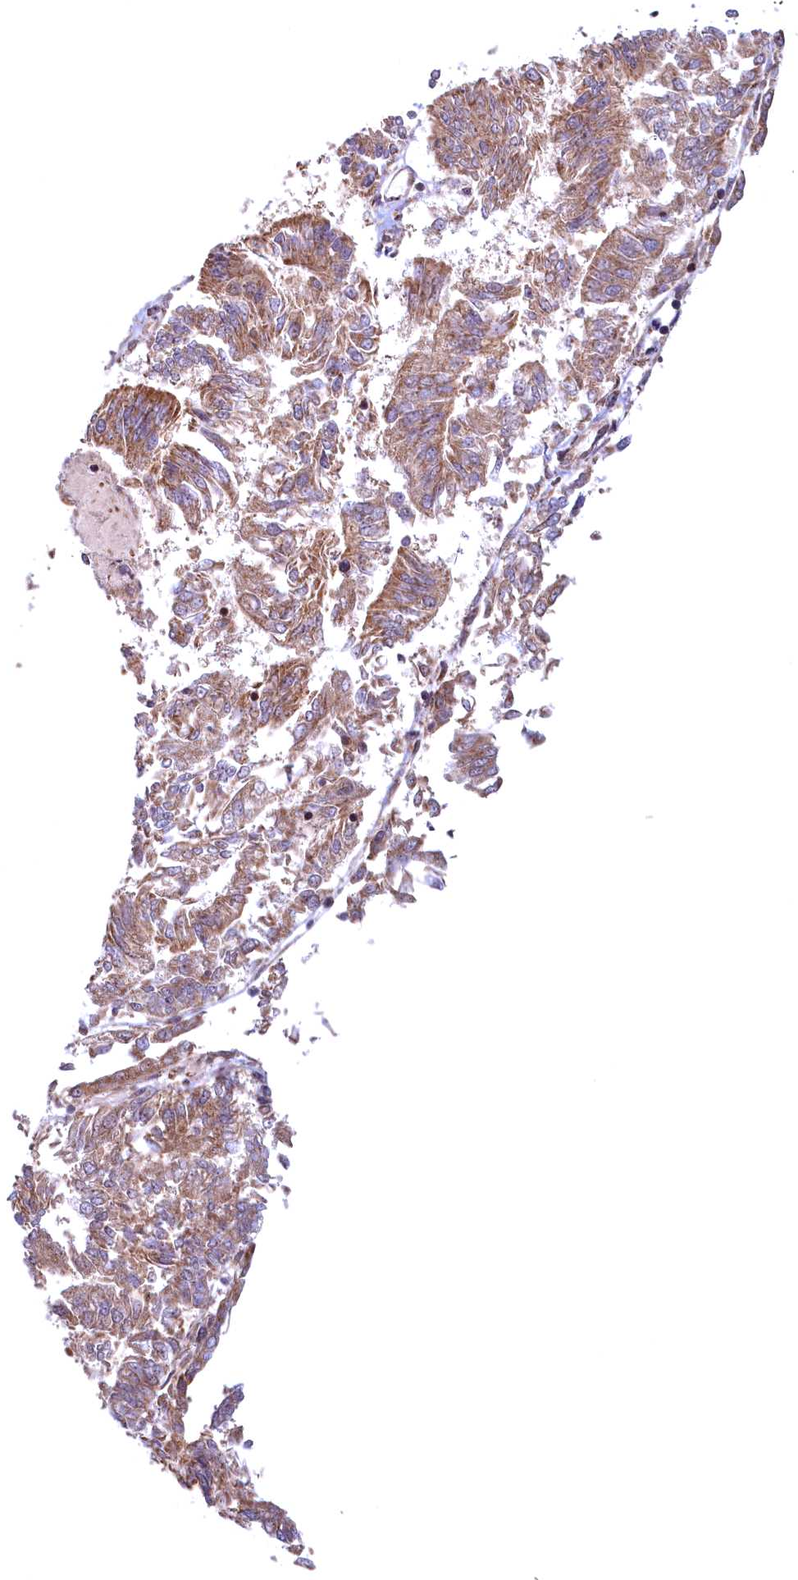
{"staining": {"intensity": "moderate", "quantity": ">75%", "location": "cytoplasmic/membranous"}, "tissue": "endometrial cancer", "cell_type": "Tumor cells", "image_type": "cancer", "snomed": [{"axis": "morphology", "description": "Adenocarcinoma, NOS"}, {"axis": "topography", "description": "Endometrium"}], "caption": "A photomicrograph showing moderate cytoplasmic/membranous positivity in approximately >75% of tumor cells in endometrial cancer, as visualized by brown immunohistochemical staining.", "gene": "PLA2G10", "patient": {"sex": "female", "age": 58}}